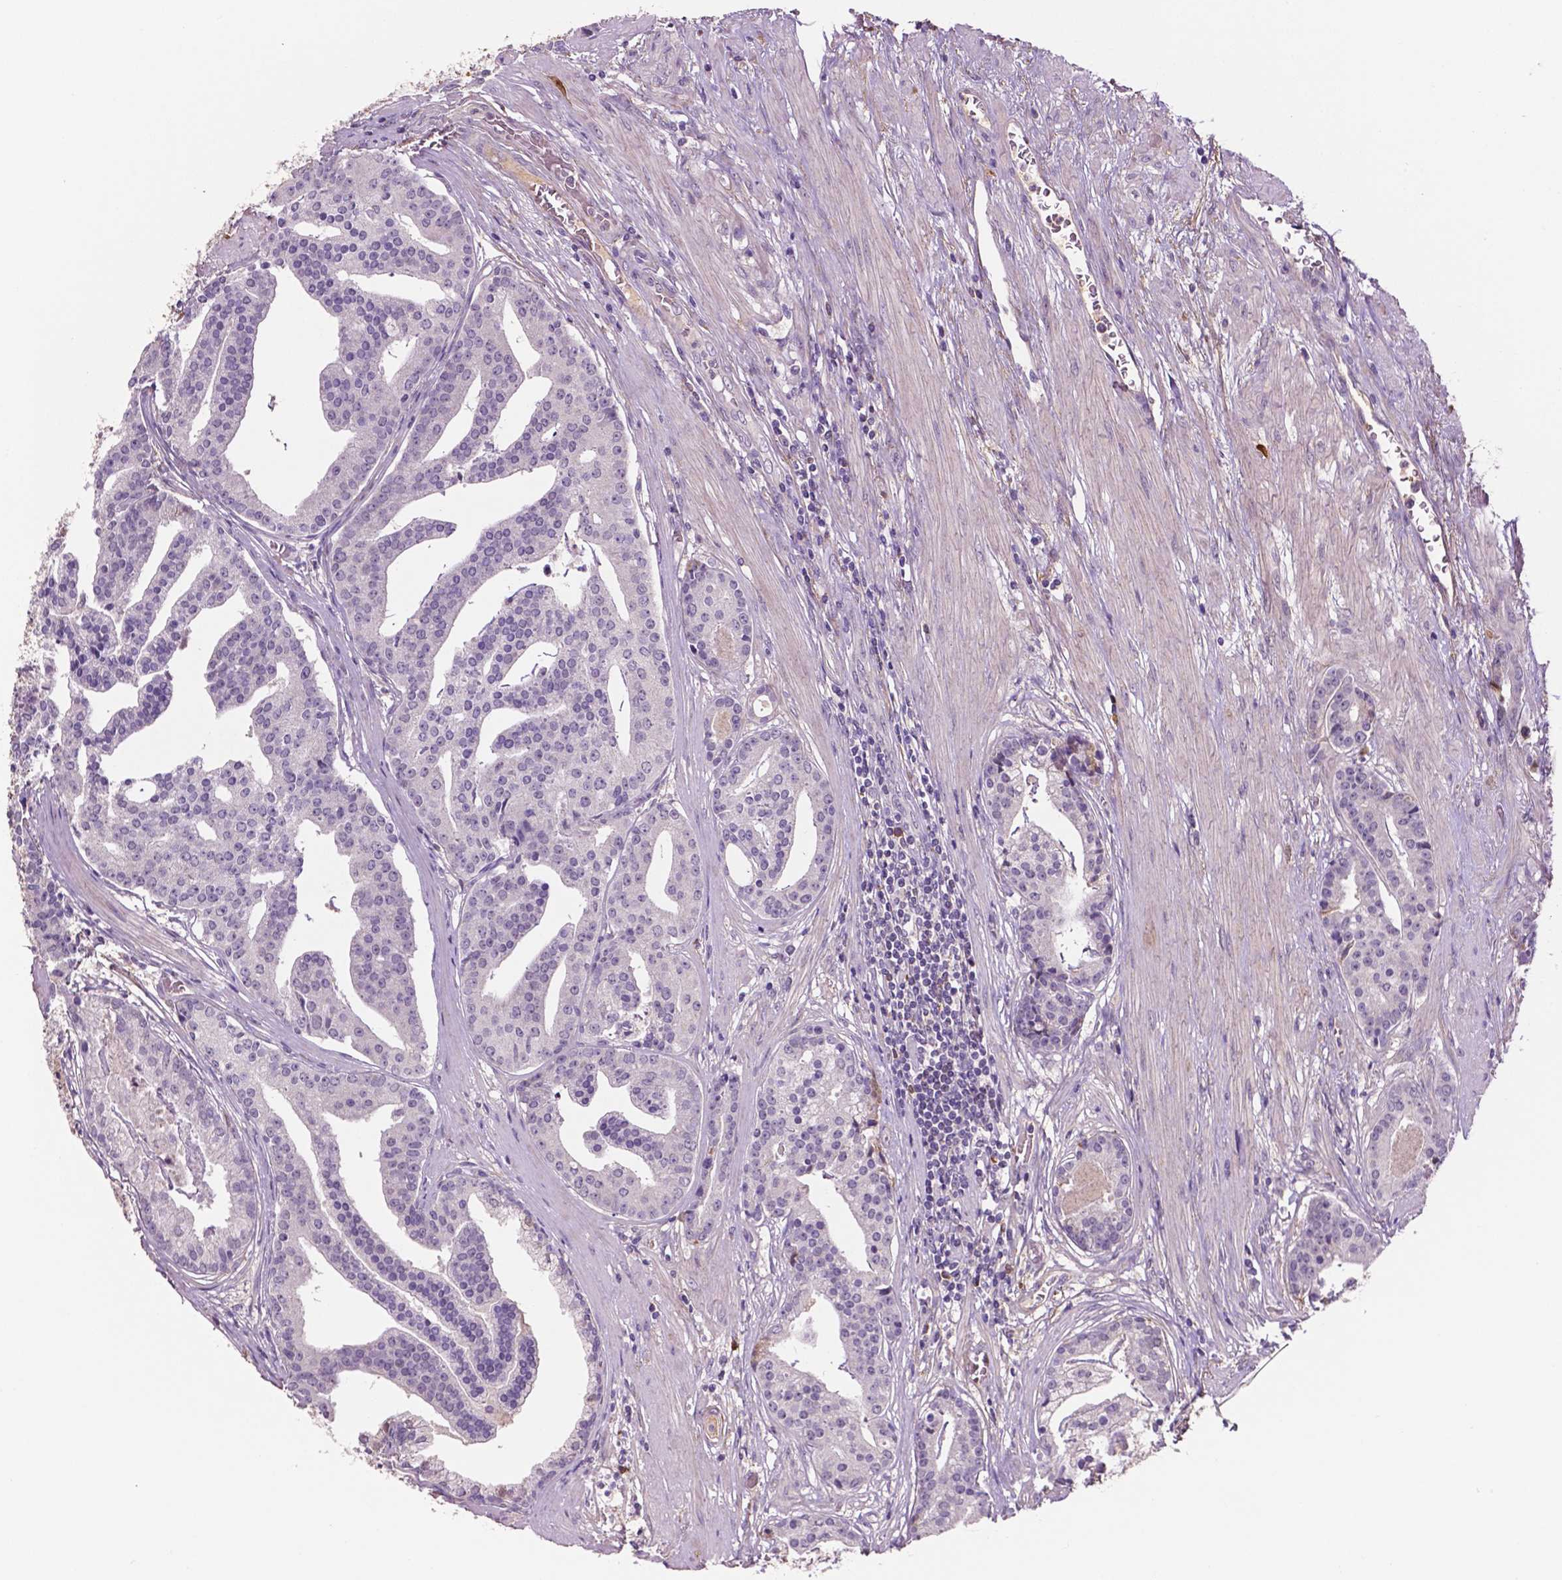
{"staining": {"intensity": "negative", "quantity": "none", "location": "none"}, "tissue": "prostate cancer", "cell_type": "Tumor cells", "image_type": "cancer", "snomed": [{"axis": "morphology", "description": "Adenocarcinoma, NOS"}, {"axis": "topography", "description": "Prostate and seminal vesicle, NOS"}, {"axis": "topography", "description": "Prostate"}], "caption": "This is an IHC image of prostate adenocarcinoma. There is no staining in tumor cells.", "gene": "FBLN1", "patient": {"sex": "male", "age": 44}}